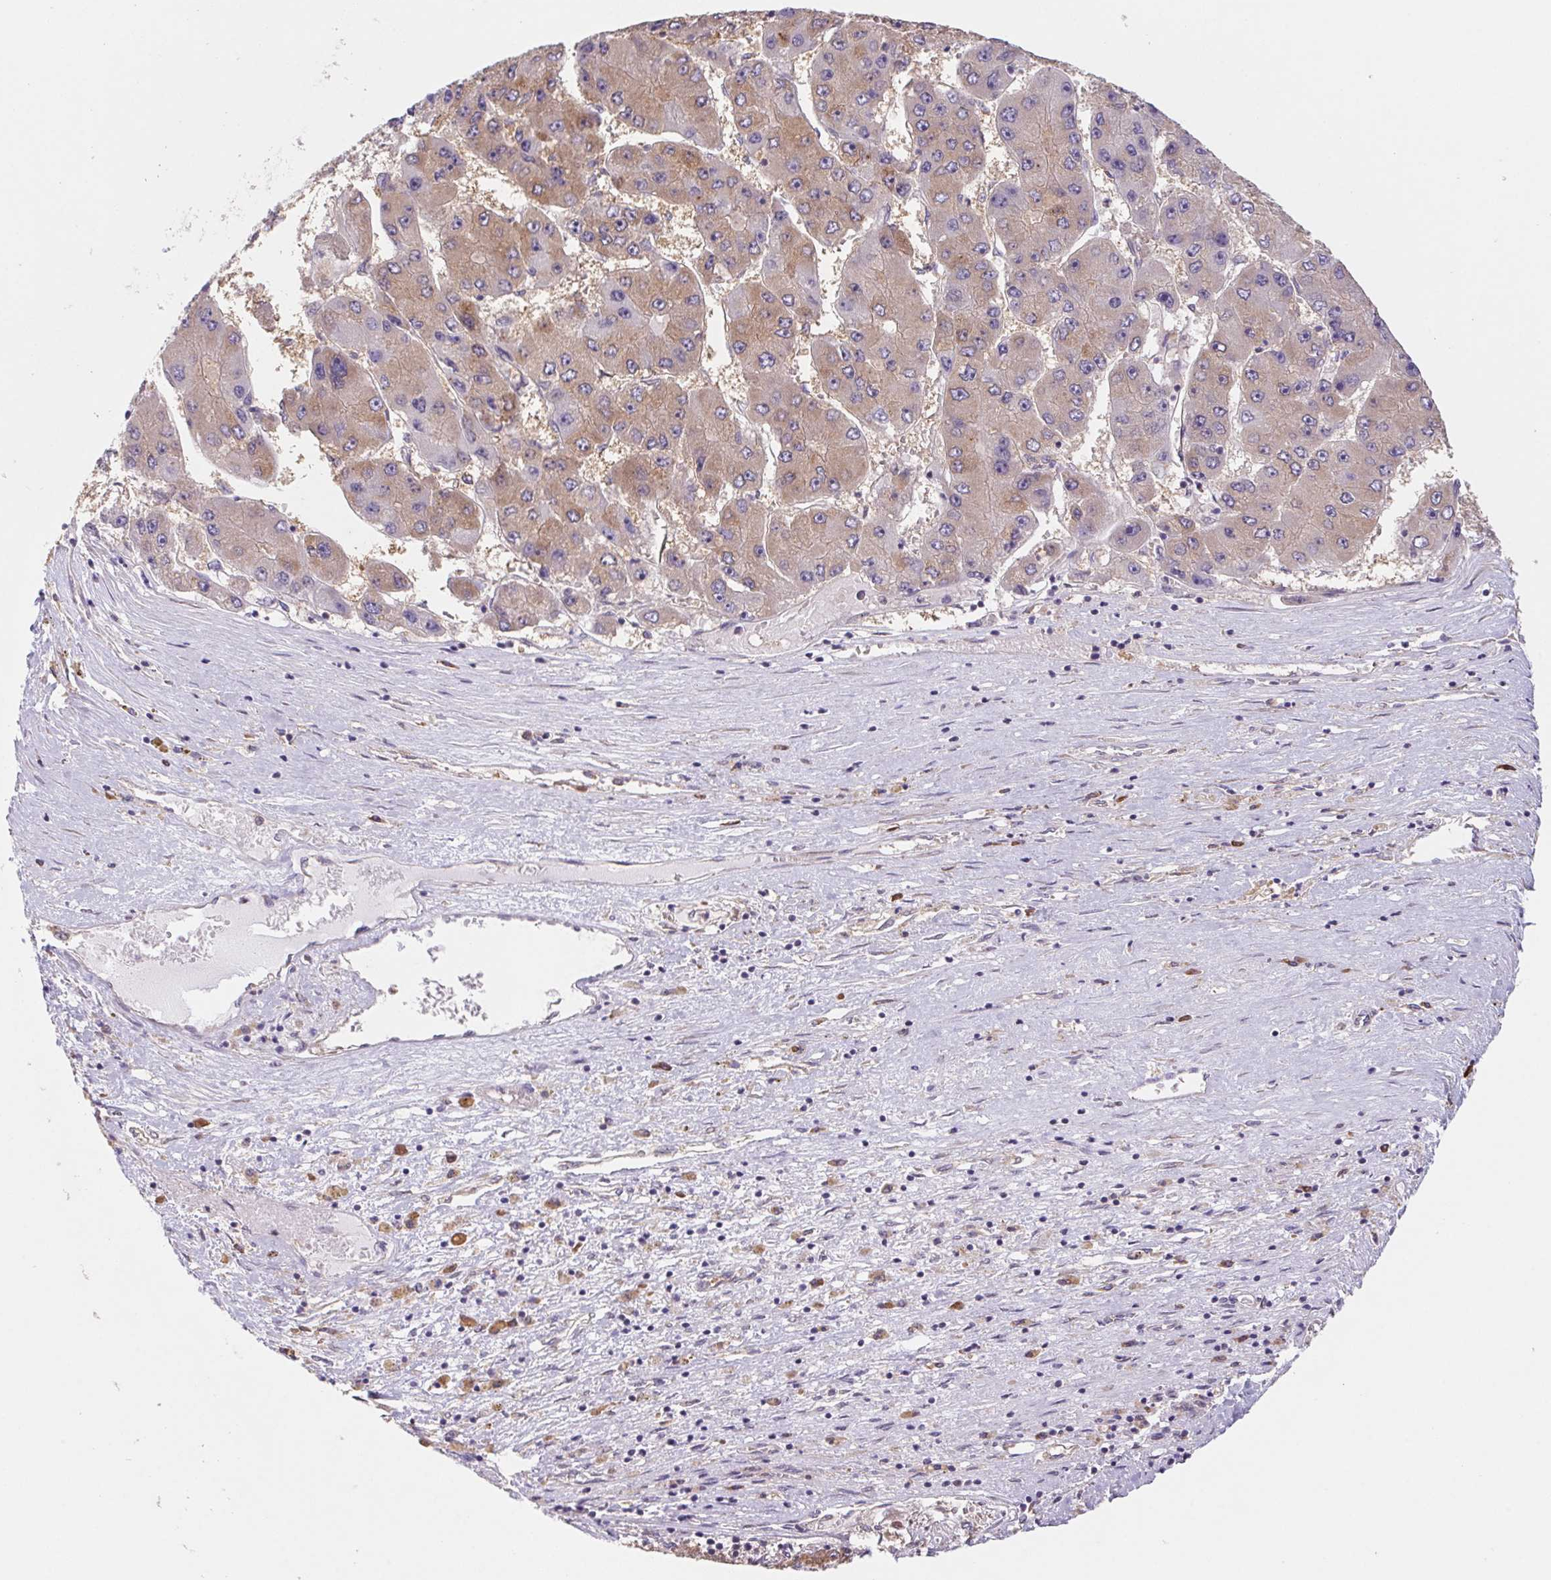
{"staining": {"intensity": "weak", "quantity": ">75%", "location": "cytoplasmic/membranous"}, "tissue": "liver cancer", "cell_type": "Tumor cells", "image_type": "cancer", "snomed": [{"axis": "morphology", "description": "Carcinoma, Hepatocellular, NOS"}, {"axis": "topography", "description": "Liver"}], "caption": "Tumor cells reveal low levels of weak cytoplasmic/membranous staining in about >75% of cells in hepatocellular carcinoma (liver).", "gene": "RAB1A", "patient": {"sex": "female", "age": 61}}